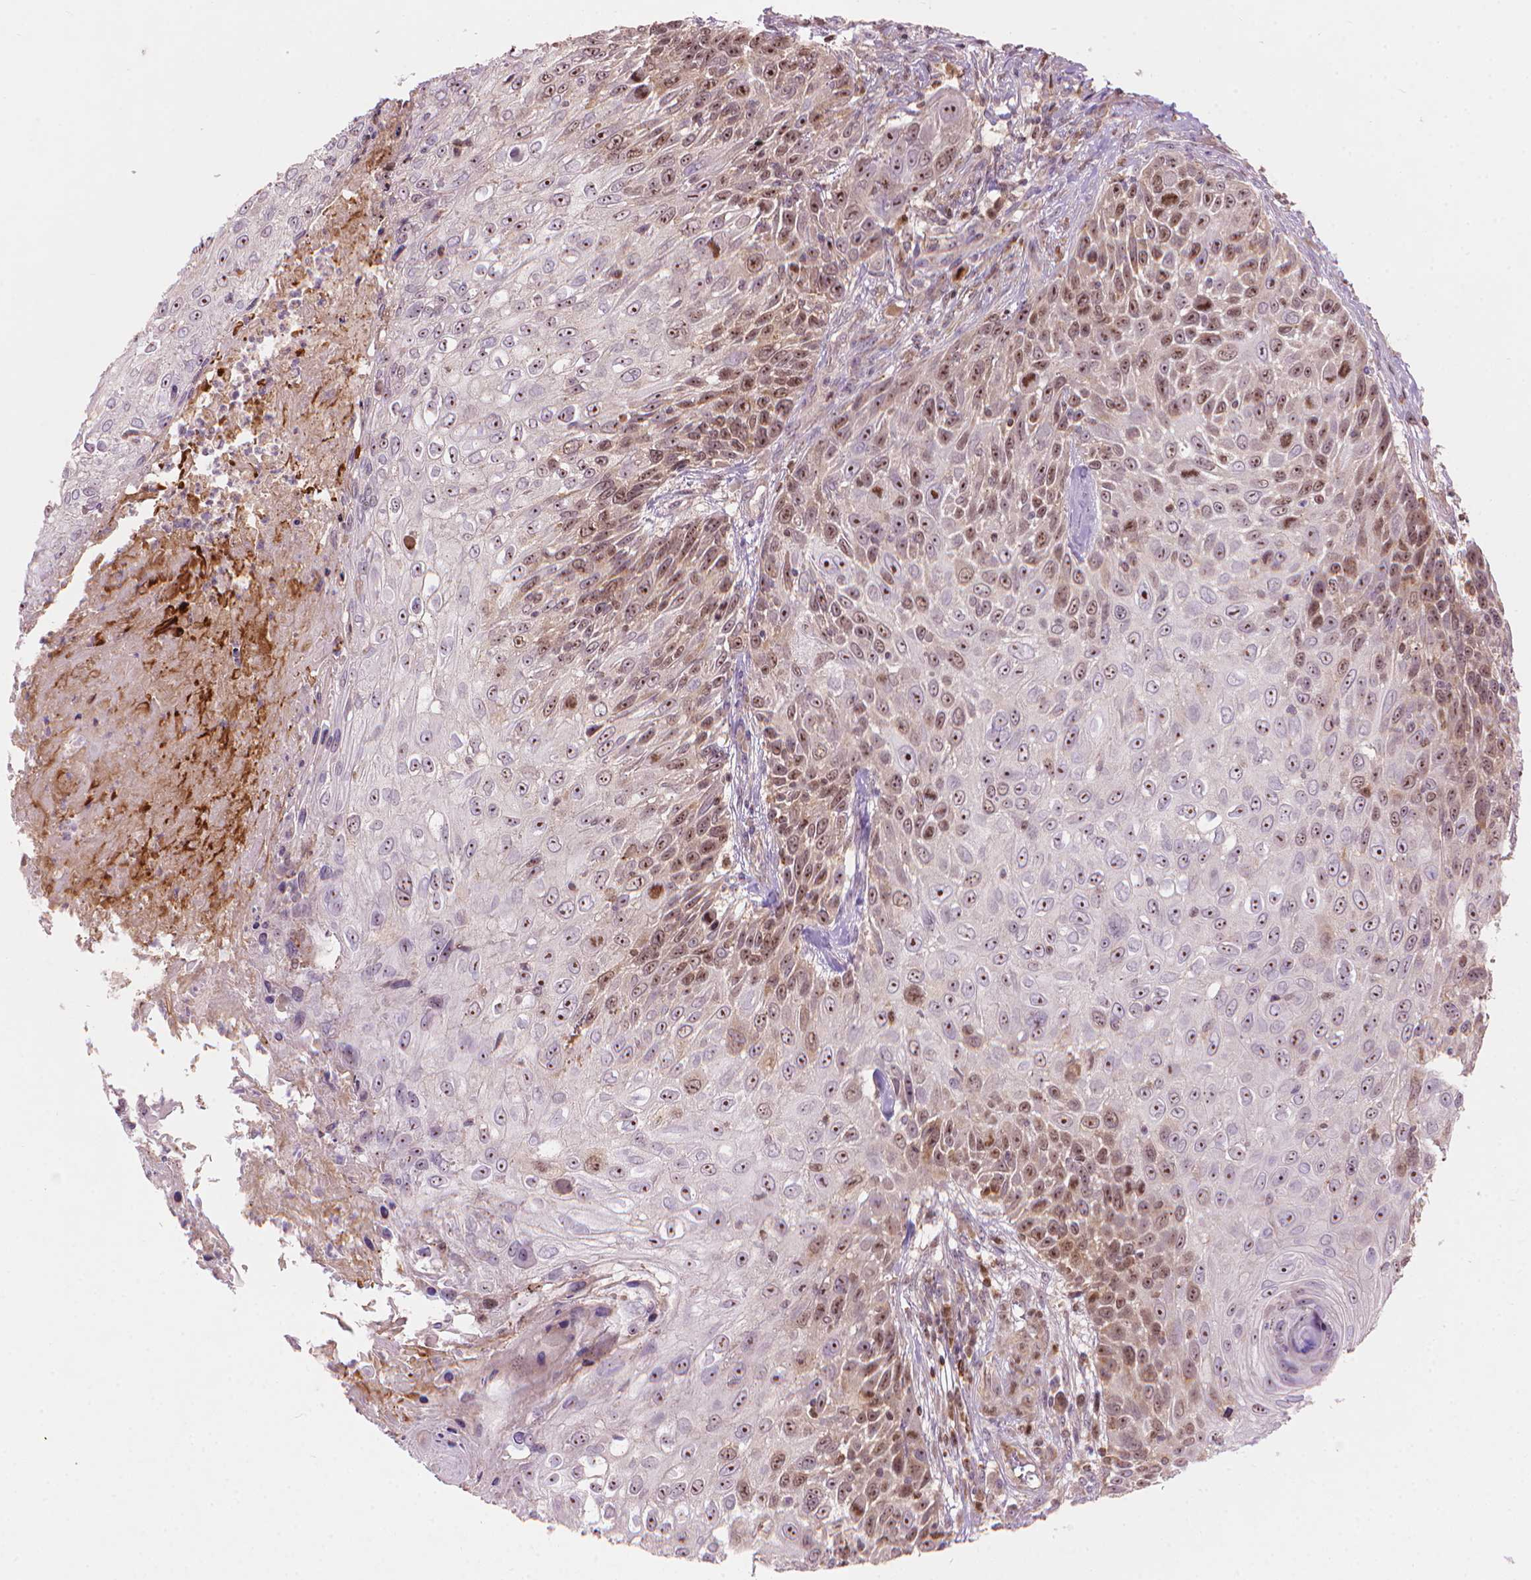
{"staining": {"intensity": "moderate", "quantity": "25%-75%", "location": "nuclear"}, "tissue": "skin cancer", "cell_type": "Tumor cells", "image_type": "cancer", "snomed": [{"axis": "morphology", "description": "Squamous cell carcinoma, NOS"}, {"axis": "topography", "description": "Skin"}], "caption": "A brown stain shows moderate nuclear positivity of a protein in skin cancer (squamous cell carcinoma) tumor cells.", "gene": "SMC2", "patient": {"sex": "male", "age": 92}}